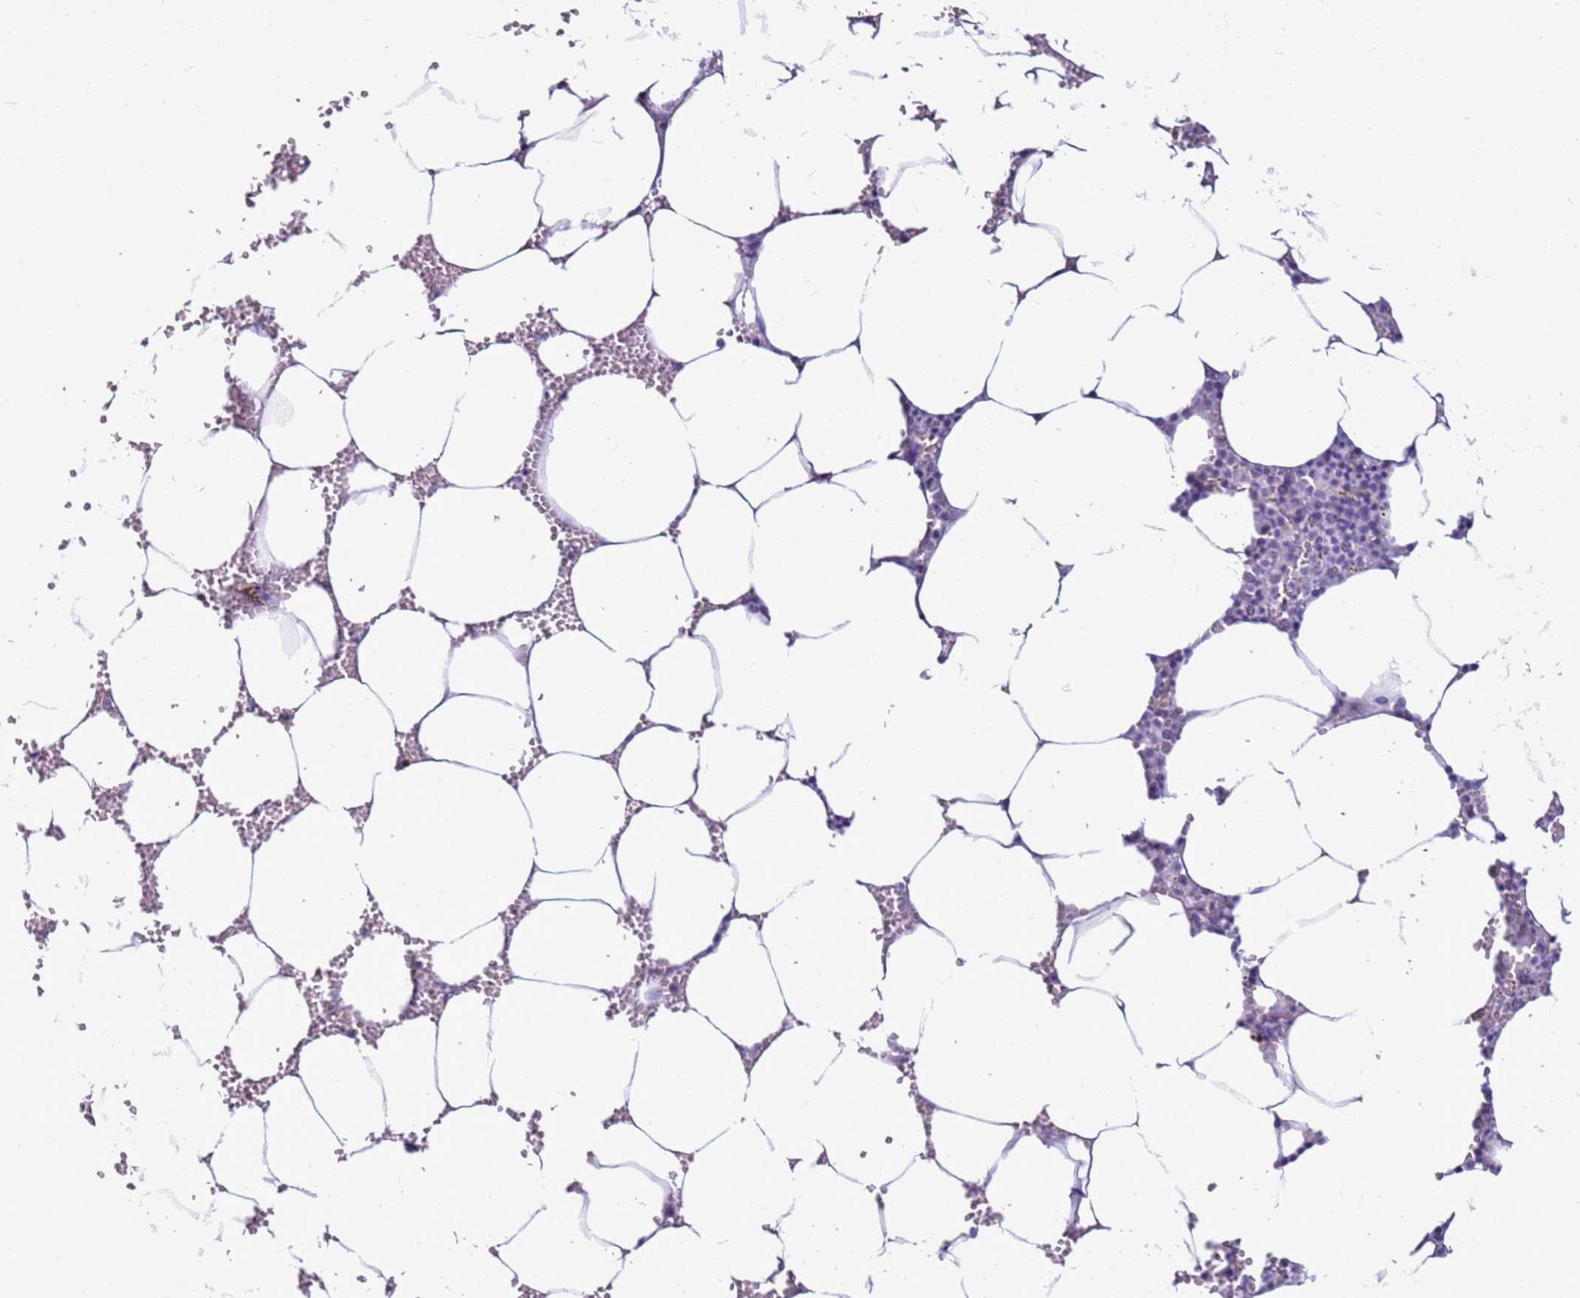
{"staining": {"intensity": "negative", "quantity": "none", "location": "none"}, "tissue": "bone marrow", "cell_type": "Hematopoietic cells", "image_type": "normal", "snomed": [{"axis": "morphology", "description": "Normal tissue, NOS"}, {"axis": "topography", "description": "Bone marrow"}], "caption": "The image exhibits no significant staining in hematopoietic cells of bone marrow.", "gene": "DHX15", "patient": {"sex": "male", "age": 70}}